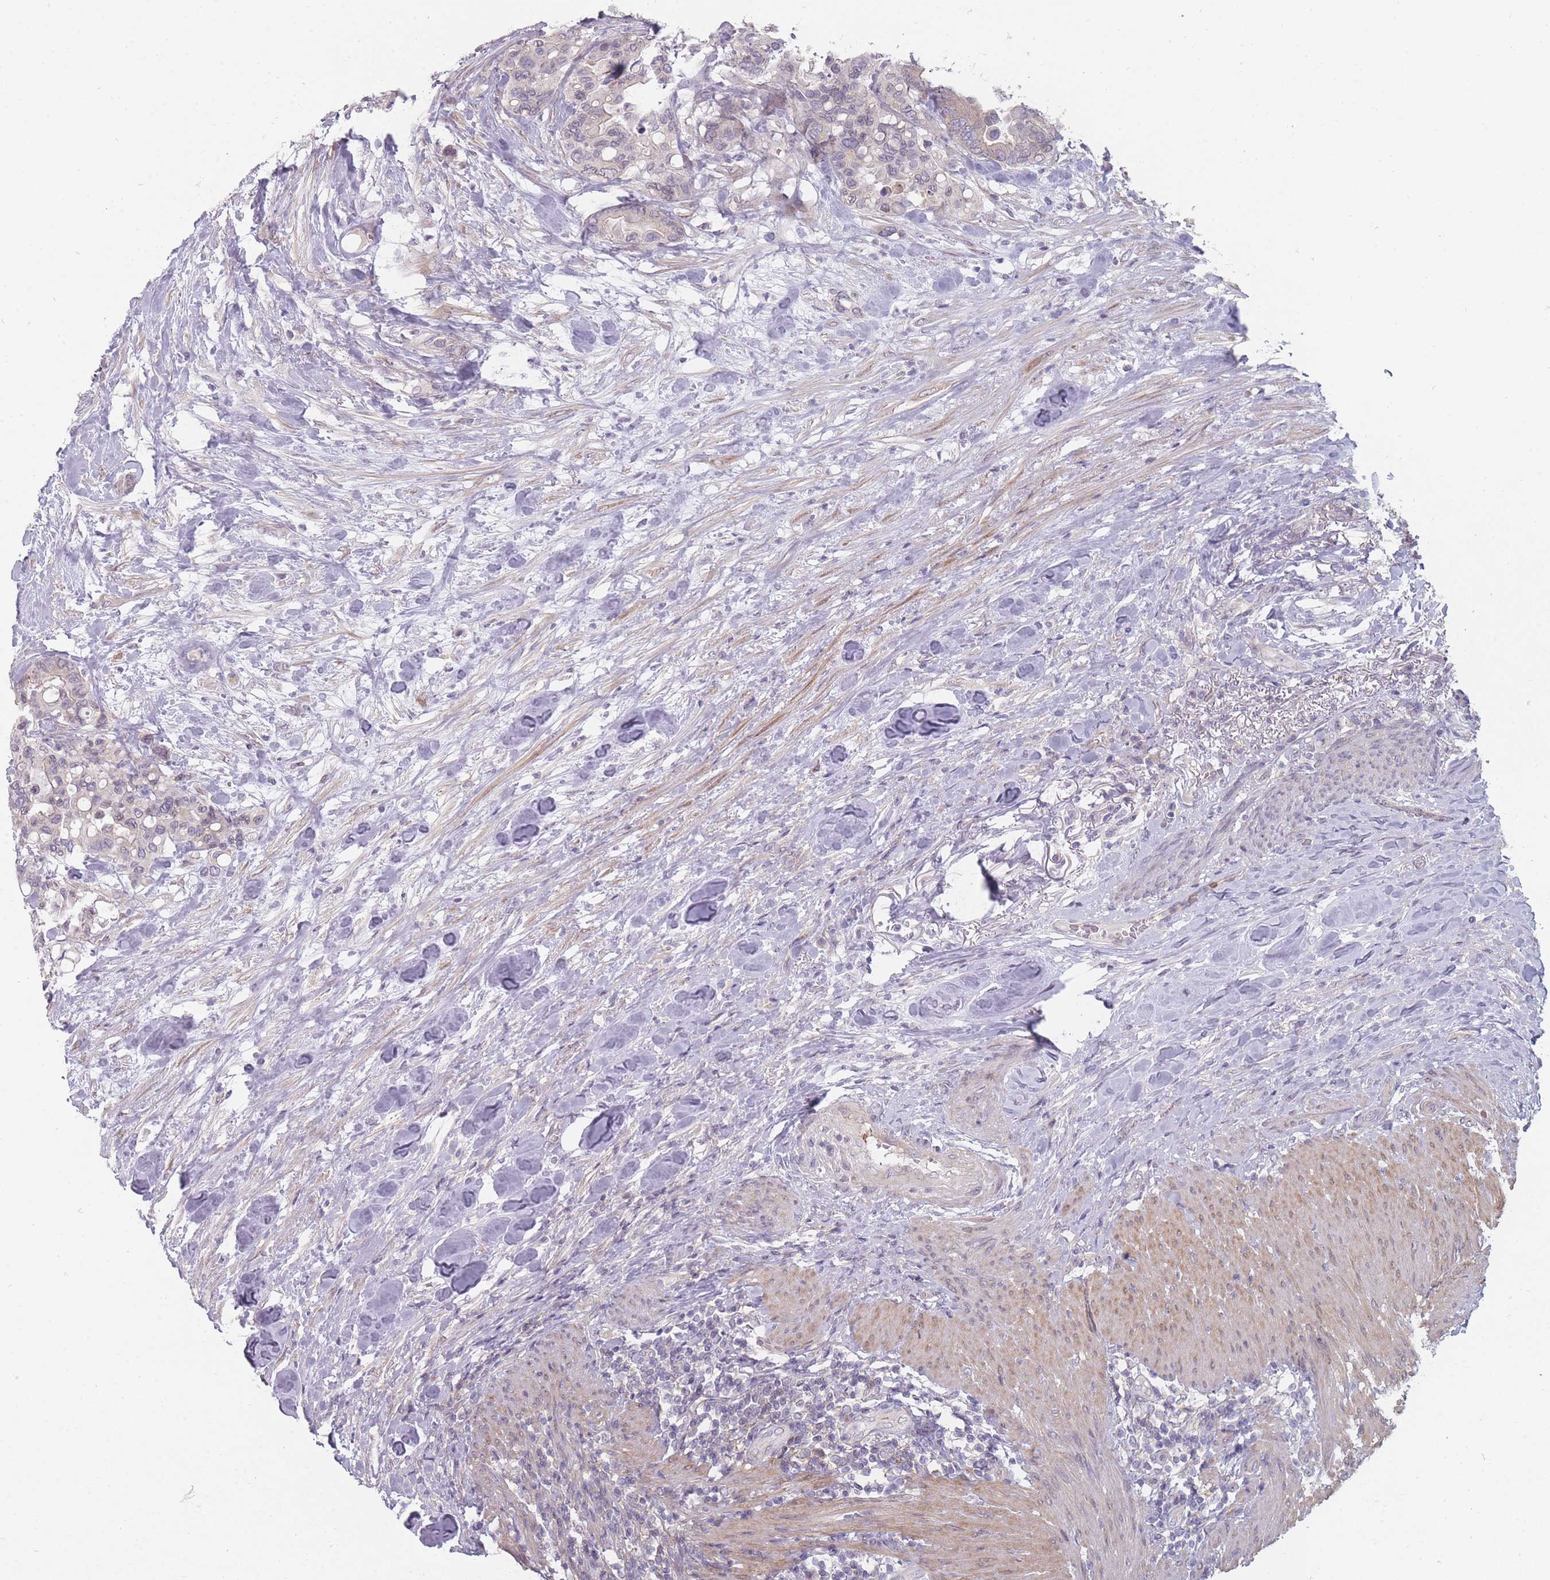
{"staining": {"intensity": "negative", "quantity": "none", "location": "none"}, "tissue": "colorectal cancer", "cell_type": "Tumor cells", "image_type": "cancer", "snomed": [{"axis": "morphology", "description": "Adenocarcinoma, NOS"}, {"axis": "topography", "description": "Colon"}], "caption": "IHC micrograph of neoplastic tissue: human adenocarcinoma (colorectal) stained with DAB displays no significant protein staining in tumor cells.", "gene": "PCDH12", "patient": {"sex": "male", "age": 82}}